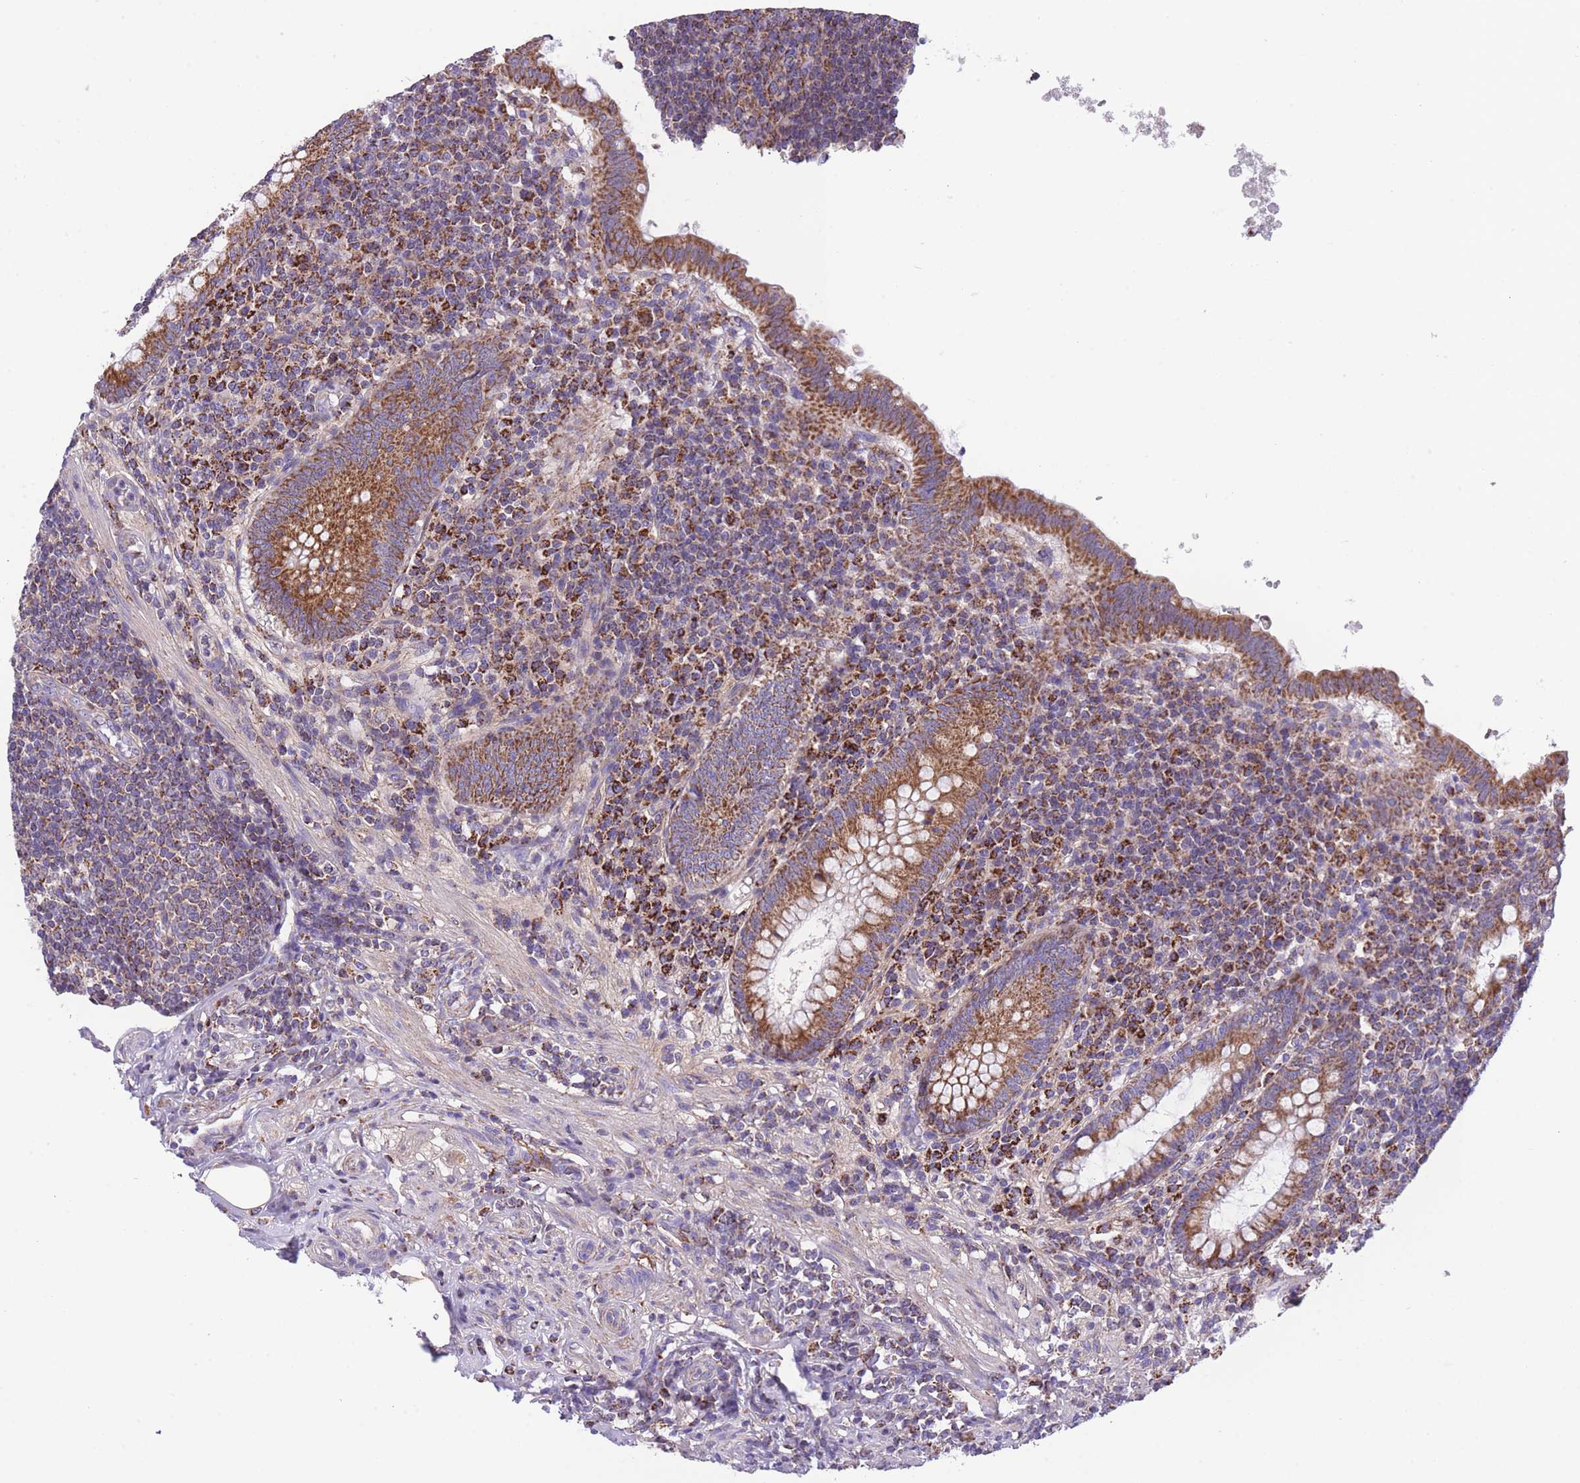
{"staining": {"intensity": "strong", "quantity": ">75%", "location": "cytoplasmic/membranous"}, "tissue": "appendix", "cell_type": "Glandular cells", "image_type": "normal", "snomed": [{"axis": "morphology", "description": "Normal tissue, NOS"}, {"axis": "topography", "description": "Appendix"}], "caption": "This histopathology image exhibits immunohistochemistry staining of unremarkable human appendix, with high strong cytoplasmic/membranous expression in about >75% of glandular cells.", "gene": "ST3GAL3", "patient": {"sex": "male", "age": 83}}